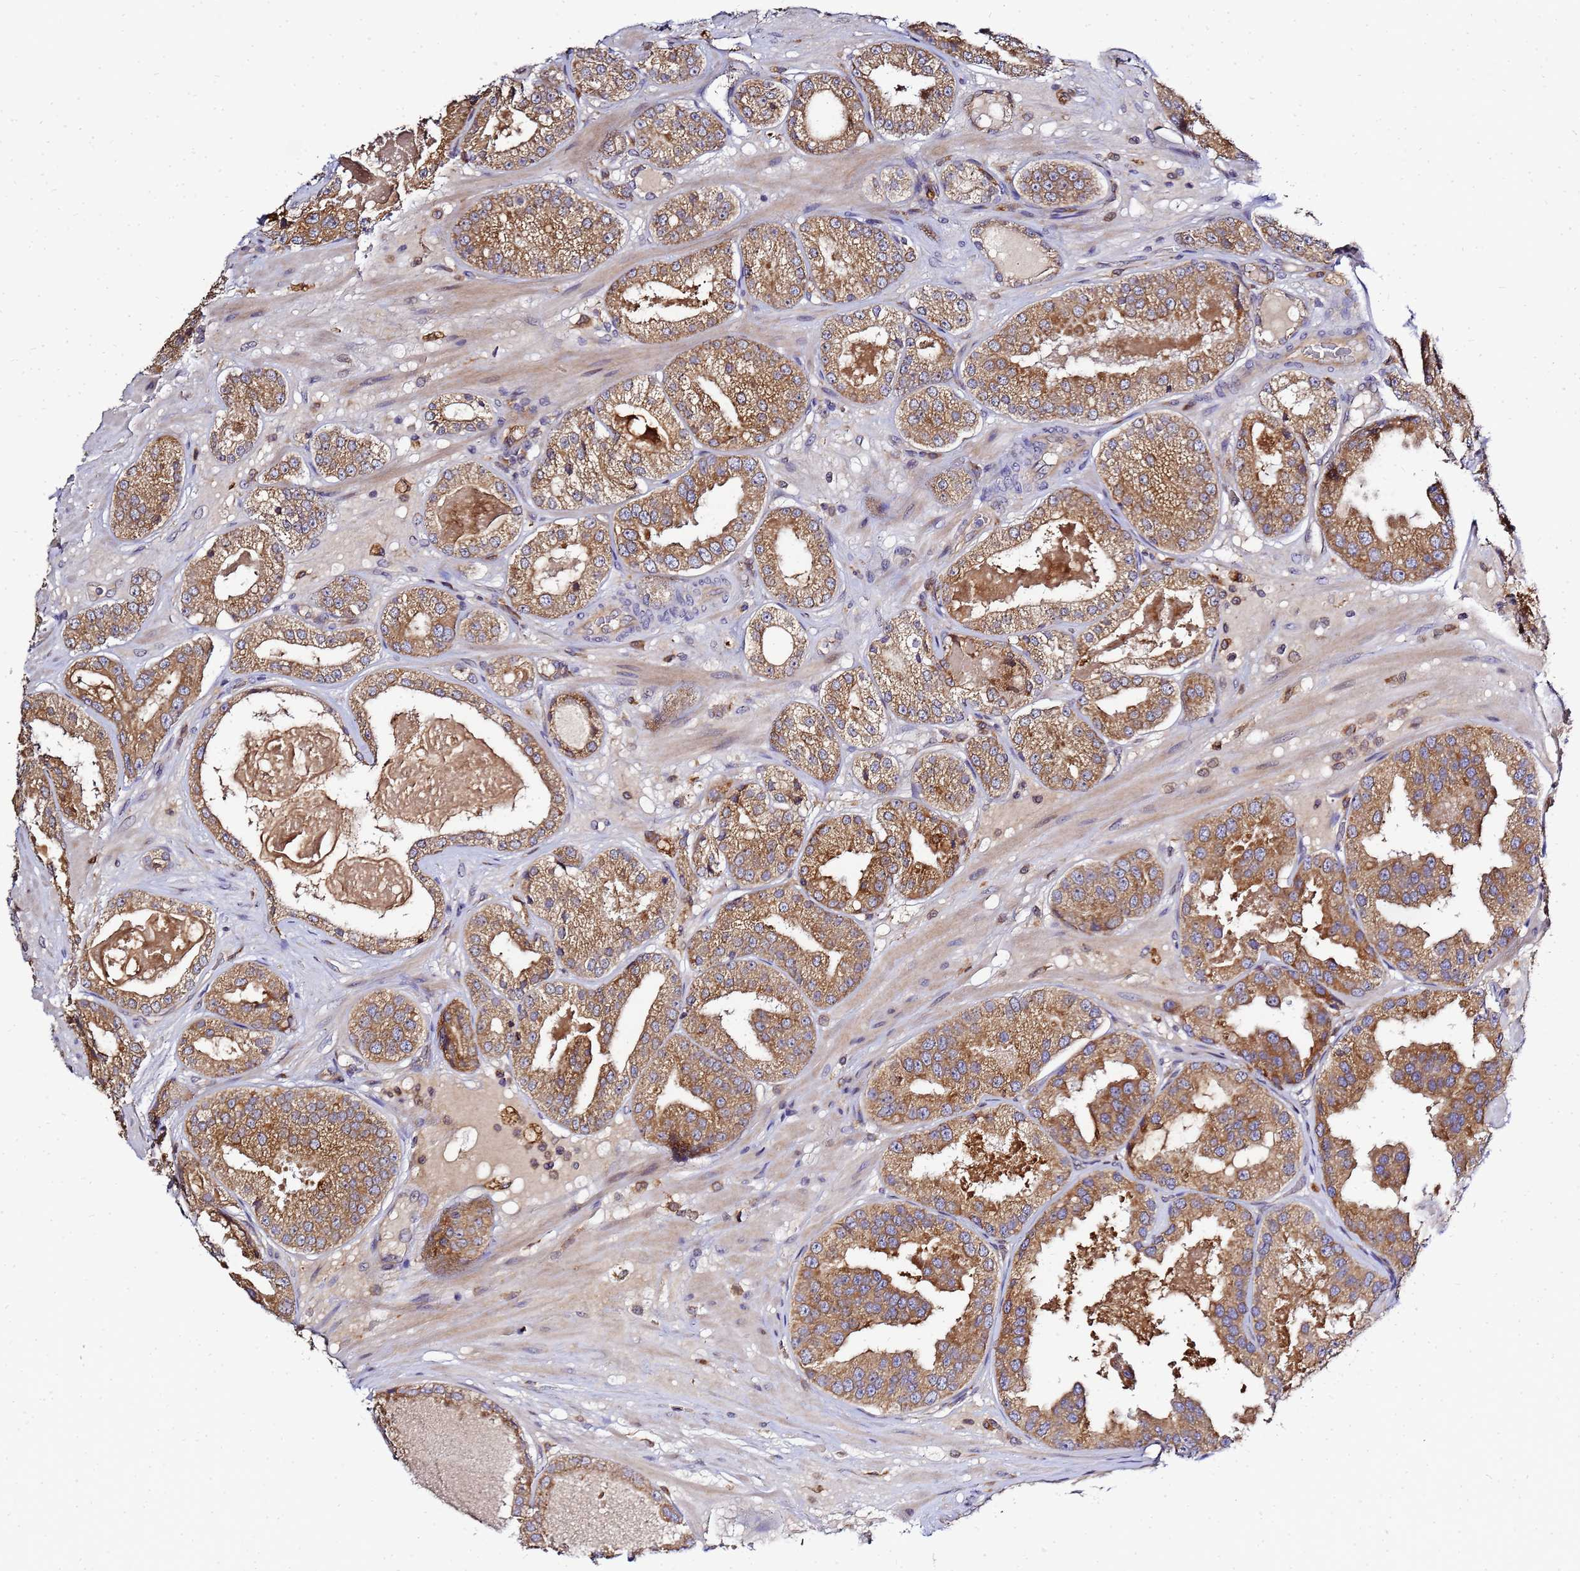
{"staining": {"intensity": "moderate", "quantity": ">75%", "location": "cytoplasmic/membranous"}, "tissue": "prostate cancer", "cell_type": "Tumor cells", "image_type": "cancer", "snomed": [{"axis": "morphology", "description": "Adenocarcinoma, High grade"}, {"axis": "topography", "description": "Prostate"}], "caption": "Protein staining of prostate cancer (high-grade adenocarcinoma) tissue reveals moderate cytoplasmic/membranous staining in about >75% of tumor cells.", "gene": "ADPGK", "patient": {"sex": "male", "age": 63}}